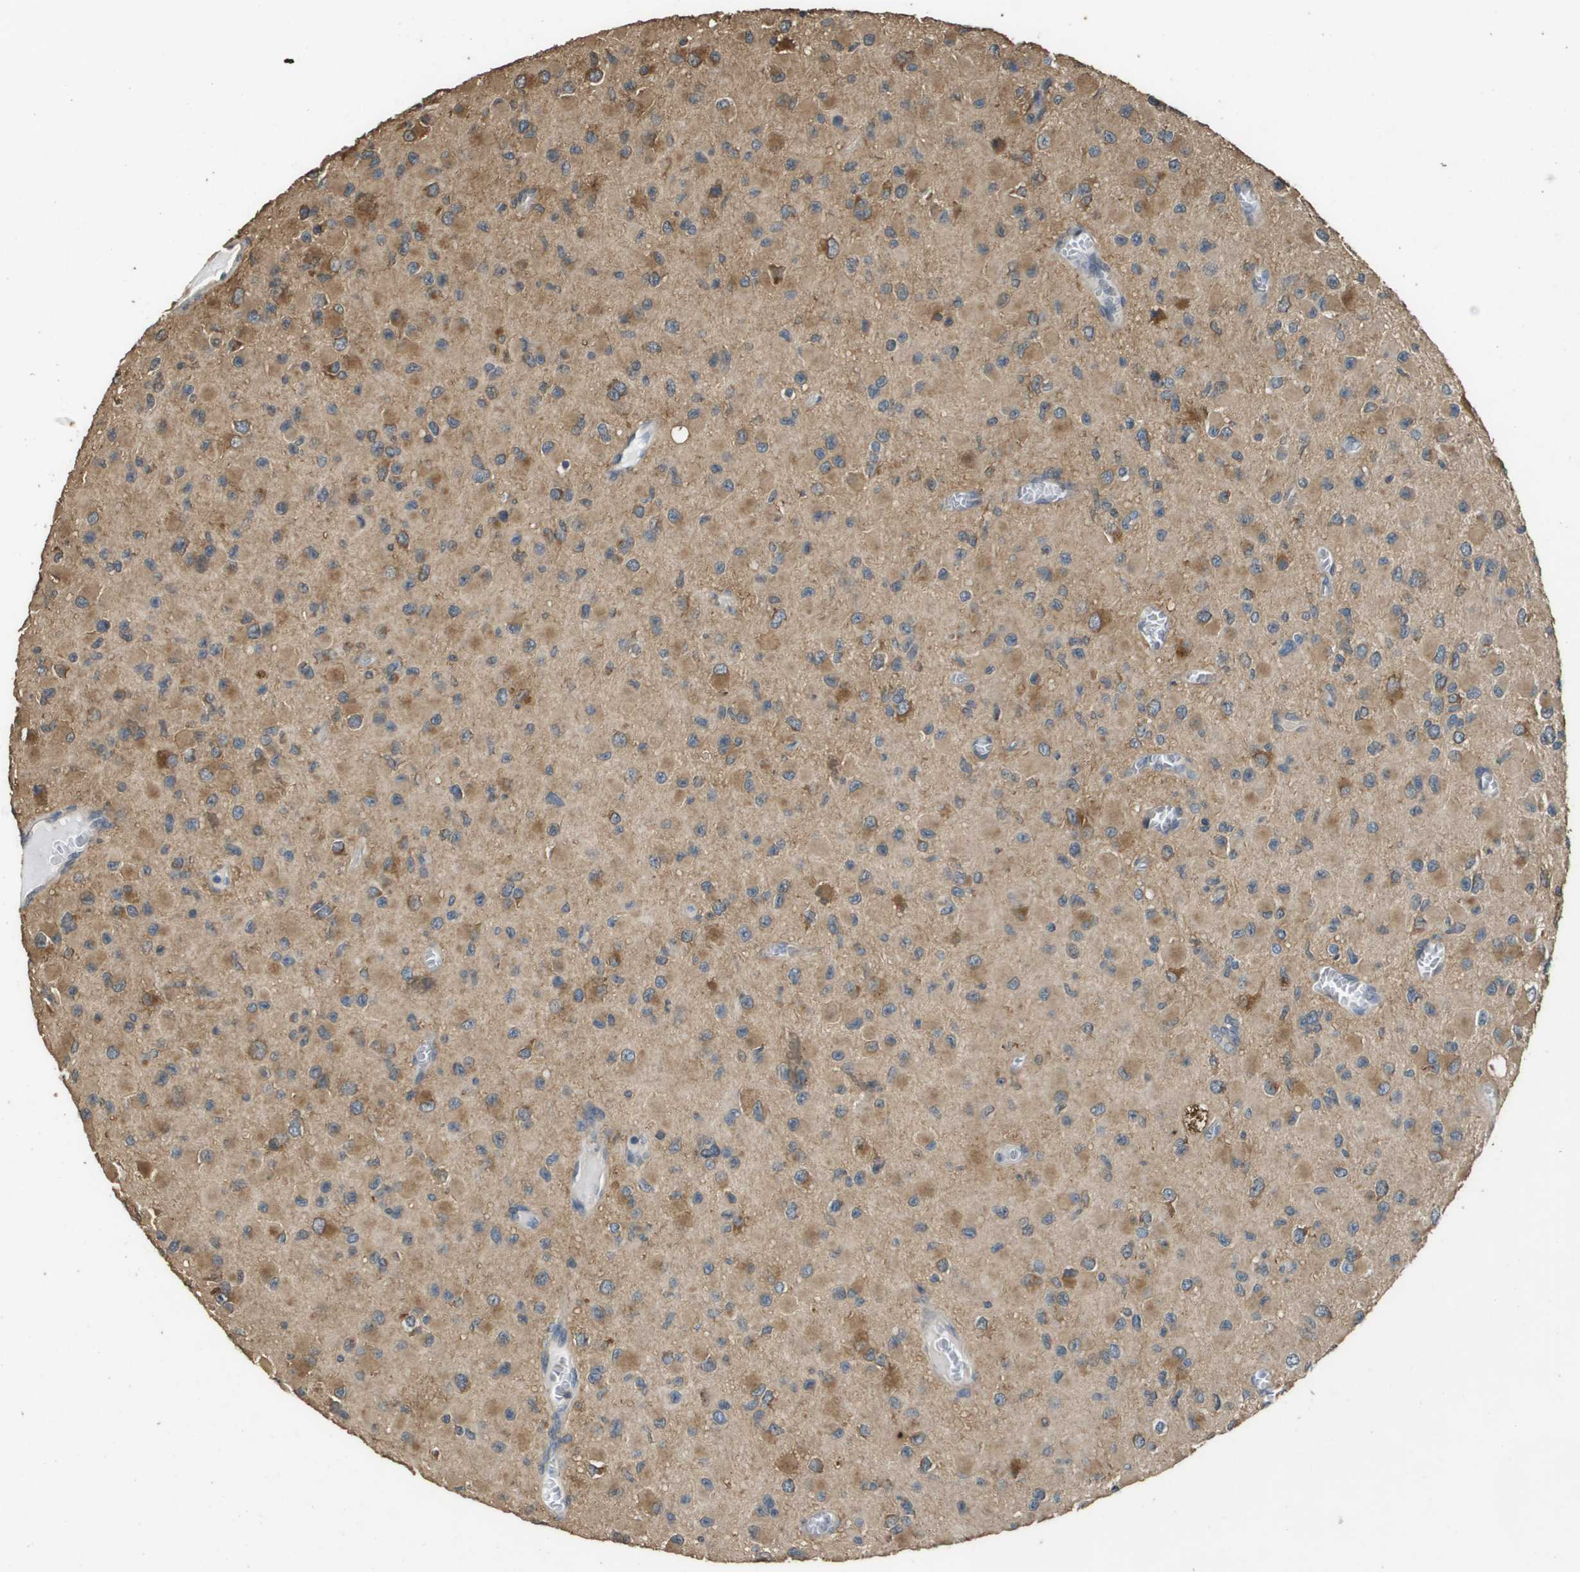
{"staining": {"intensity": "moderate", "quantity": ">75%", "location": "cytoplasmic/membranous"}, "tissue": "glioma", "cell_type": "Tumor cells", "image_type": "cancer", "snomed": [{"axis": "morphology", "description": "Glioma, malignant, Low grade"}, {"axis": "topography", "description": "Brain"}], "caption": "Glioma tissue displays moderate cytoplasmic/membranous positivity in approximately >75% of tumor cells, visualized by immunohistochemistry. (DAB (3,3'-diaminobenzidine) = brown stain, brightfield microscopy at high magnification).", "gene": "RAB6B", "patient": {"sex": "male", "age": 42}}